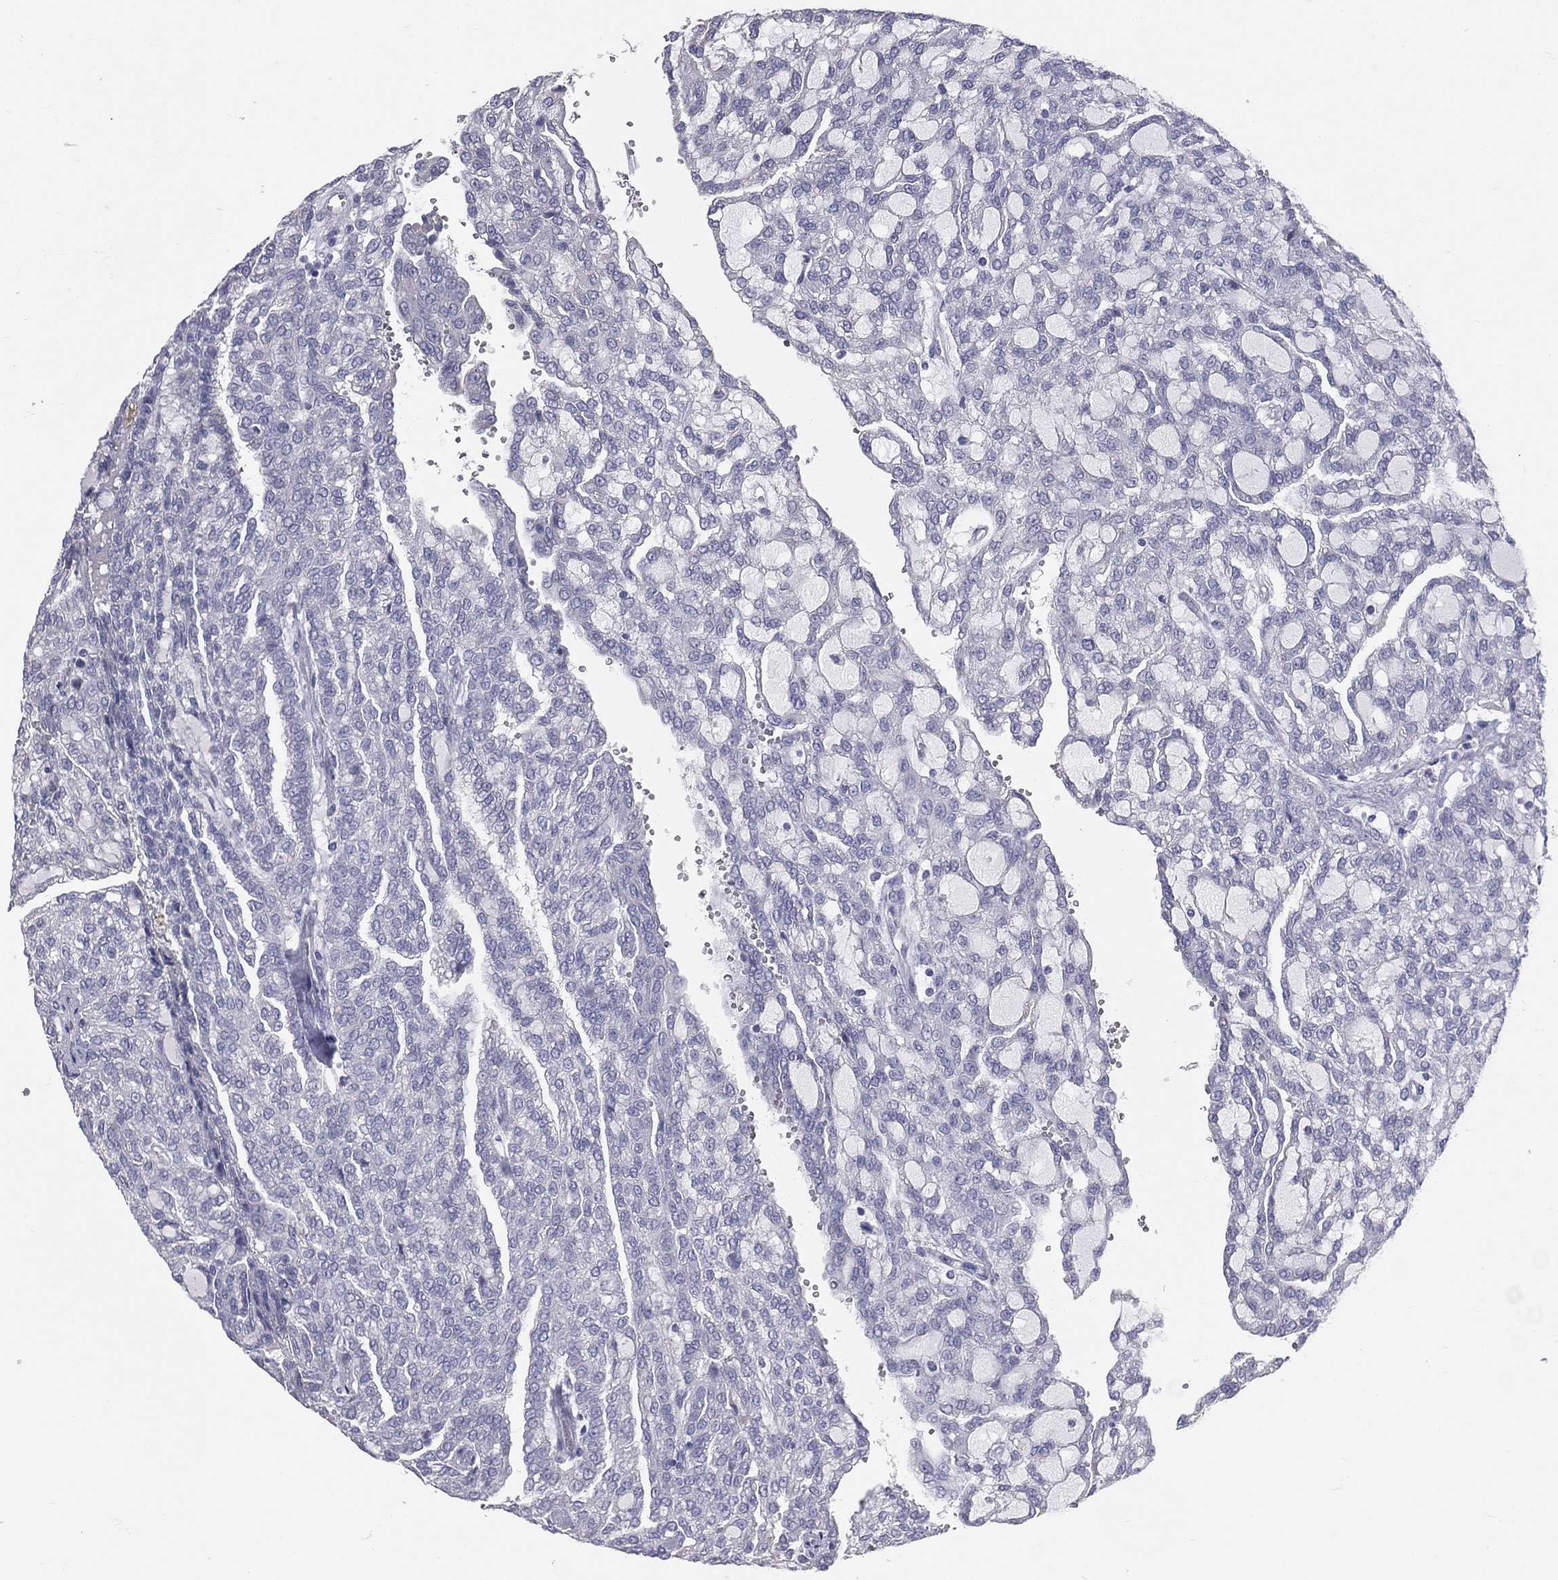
{"staining": {"intensity": "negative", "quantity": "none", "location": "none"}, "tissue": "renal cancer", "cell_type": "Tumor cells", "image_type": "cancer", "snomed": [{"axis": "morphology", "description": "Adenocarcinoma, NOS"}, {"axis": "topography", "description": "Kidney"}], "caption": "An image of renal cancer stained for a protein reveals no brown staining in tumor cells. Brightfield microscopy of immunohistochemistry stained with DAB (3,3'-diaminobenzidine) (brown) and hematoxylin (blue), captured at high magnification.", "gene": "STK31", "patient": {"sex": "male", "age": 63}}